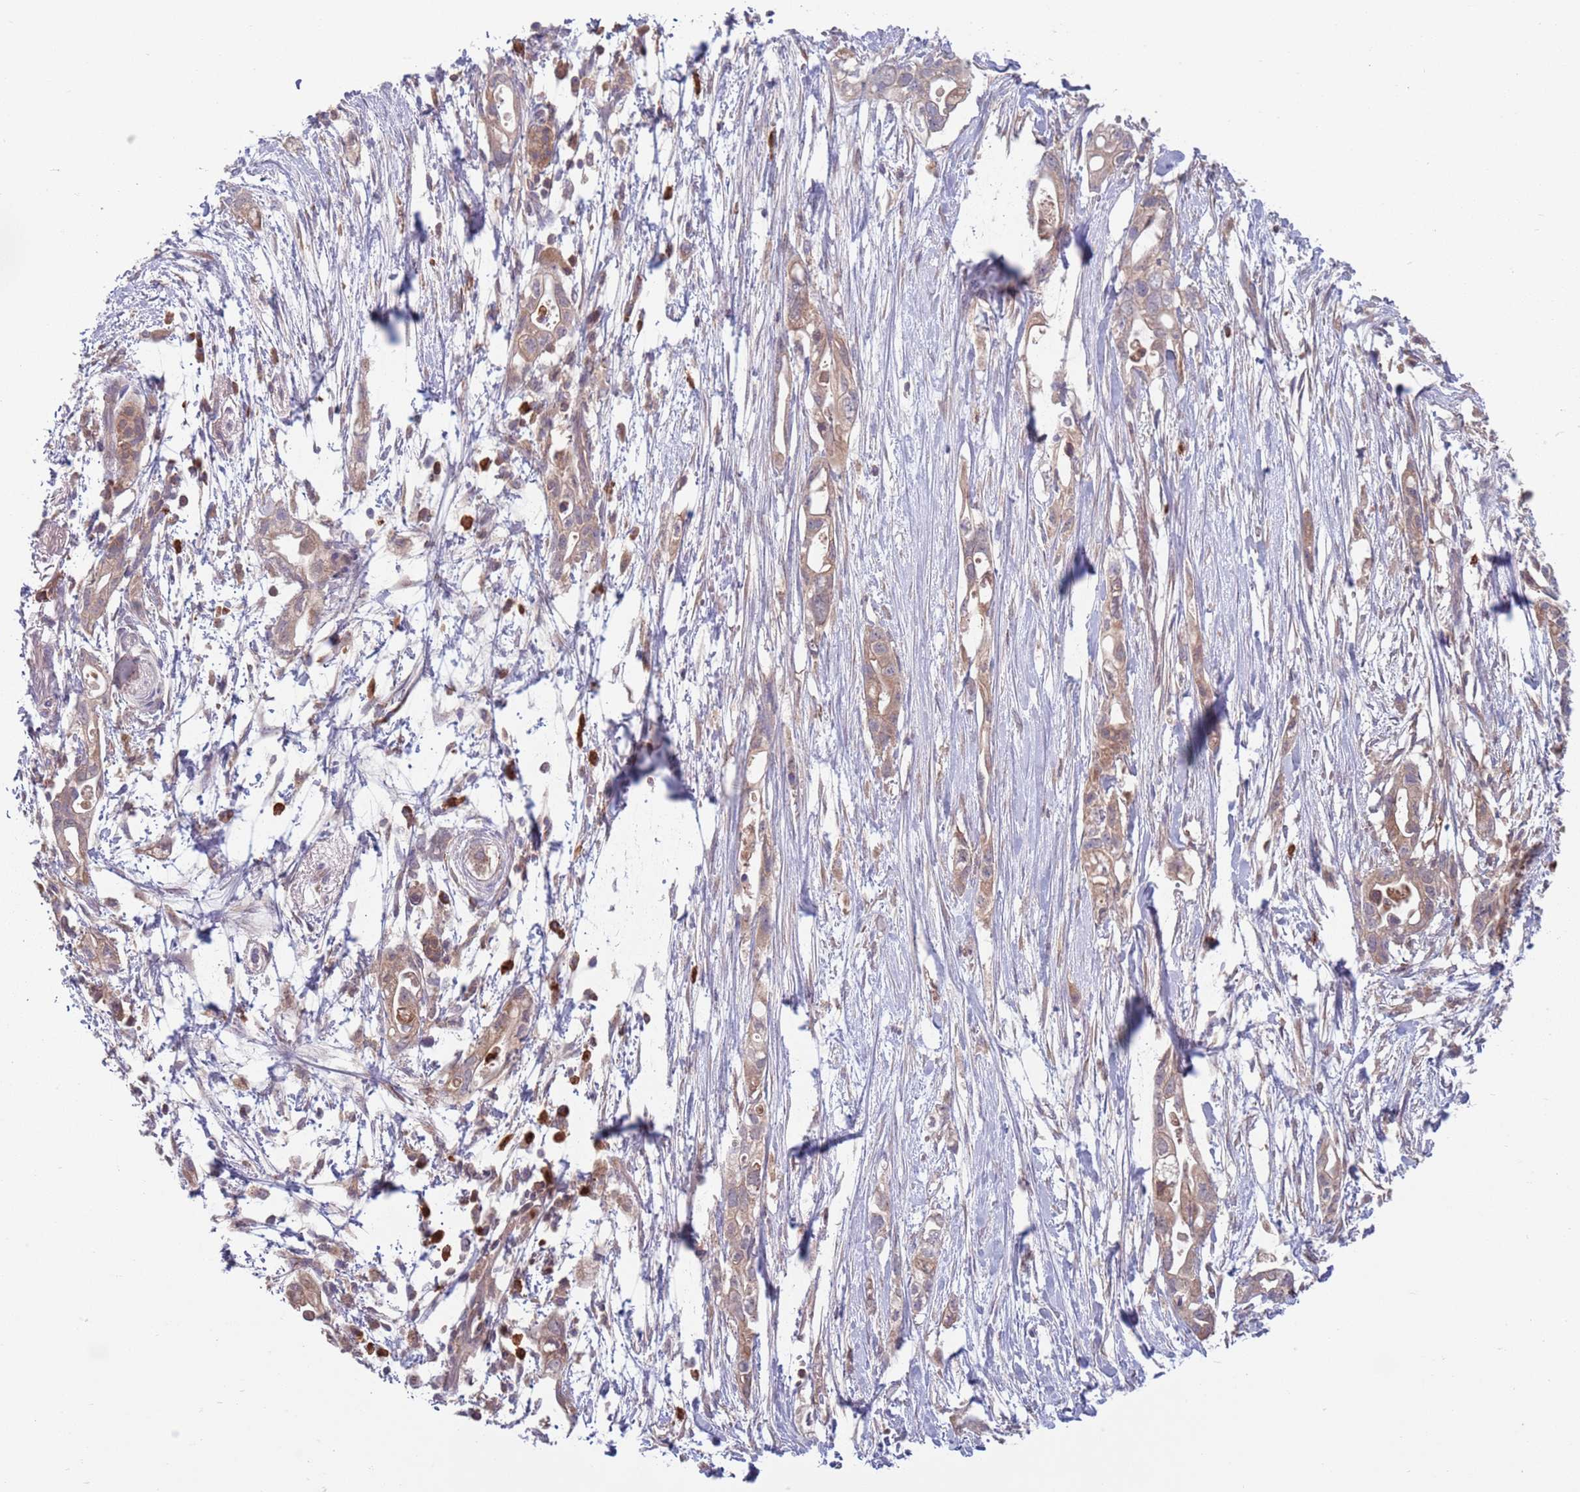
{"staining": {"intensity": "weak", "quantity": ">75%", "location": "cytoplasmic/membranous"}, "tissue": "pancreatic cancer", "cell_type": "Tumor cells", "image_type": "cancer", "snomed": [{"axis": "morphology", "description": "Adenocarcinoma, NOS"}, {"axis": "topography", "description": "Pancreas"}], "caption": "Immunohistochemistry histopathology image of human pancreatic cancer (adenocarcinoma) stained for a protein (brown), which exhibits low levels of weak cytoplasmic/membranous expression in approximately >75% of tumor cells.", "gene": "TYW1", "patient": {"sex": "female", "age": 72}}